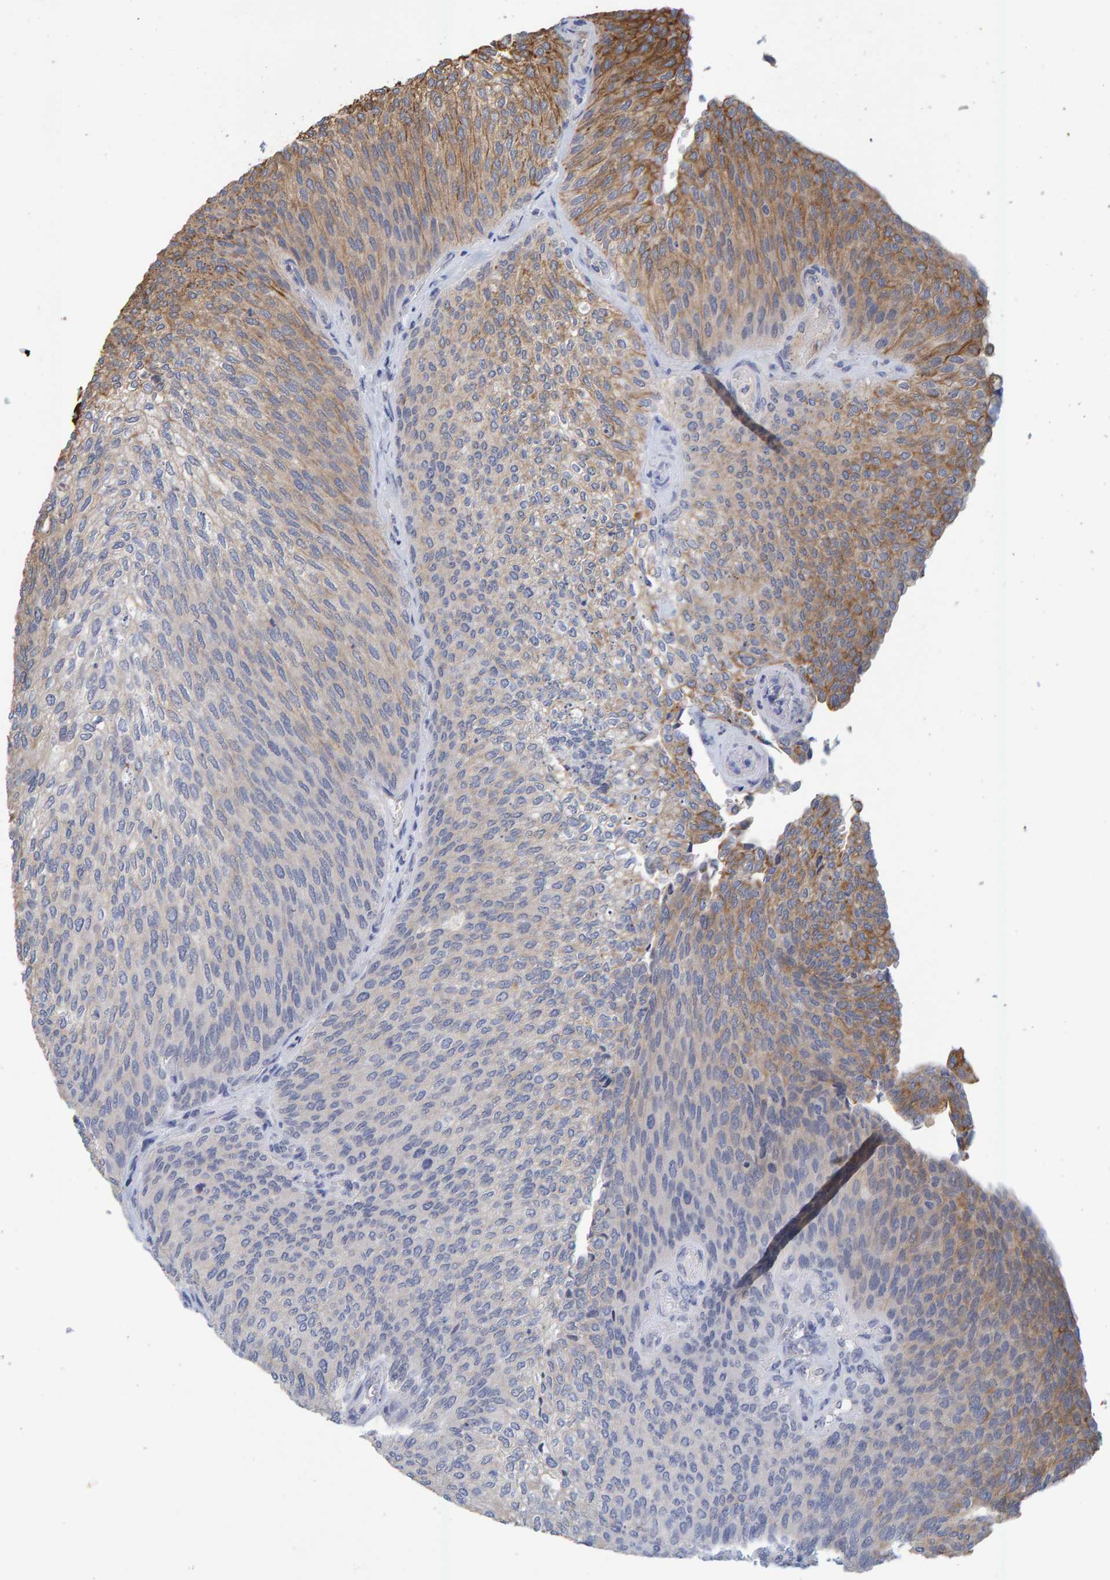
{"staining": {"intensity": "moderate", "quantity": "<25%", "location": "cytoplasmic/membranous"}, "tissue": "urothelial cancer", "cell_type": "Tumor cells", "image_type": "cancer", "snomed": [{"axis": "morphology", "description": "Urothelial carcinoma, Low grade"}, {"axis": "topography", "description": "Urinary bladder"}], "caption": "IHC staining of urothelial carcinoma (low-grade), which displays low levels of moderate cytoplasmic/membranous staining in approximately <25% of tumor cells indicating moderate cytoplasmic/membranous protein expression. The staining was performed using DAB (3,3'-diaminobenzidine) (brown) for protein detection and nuclei were counterstained in hematoxylin (blue).", "gene": "ZNF77", "patient": {"sex": "female", "age": 79}}